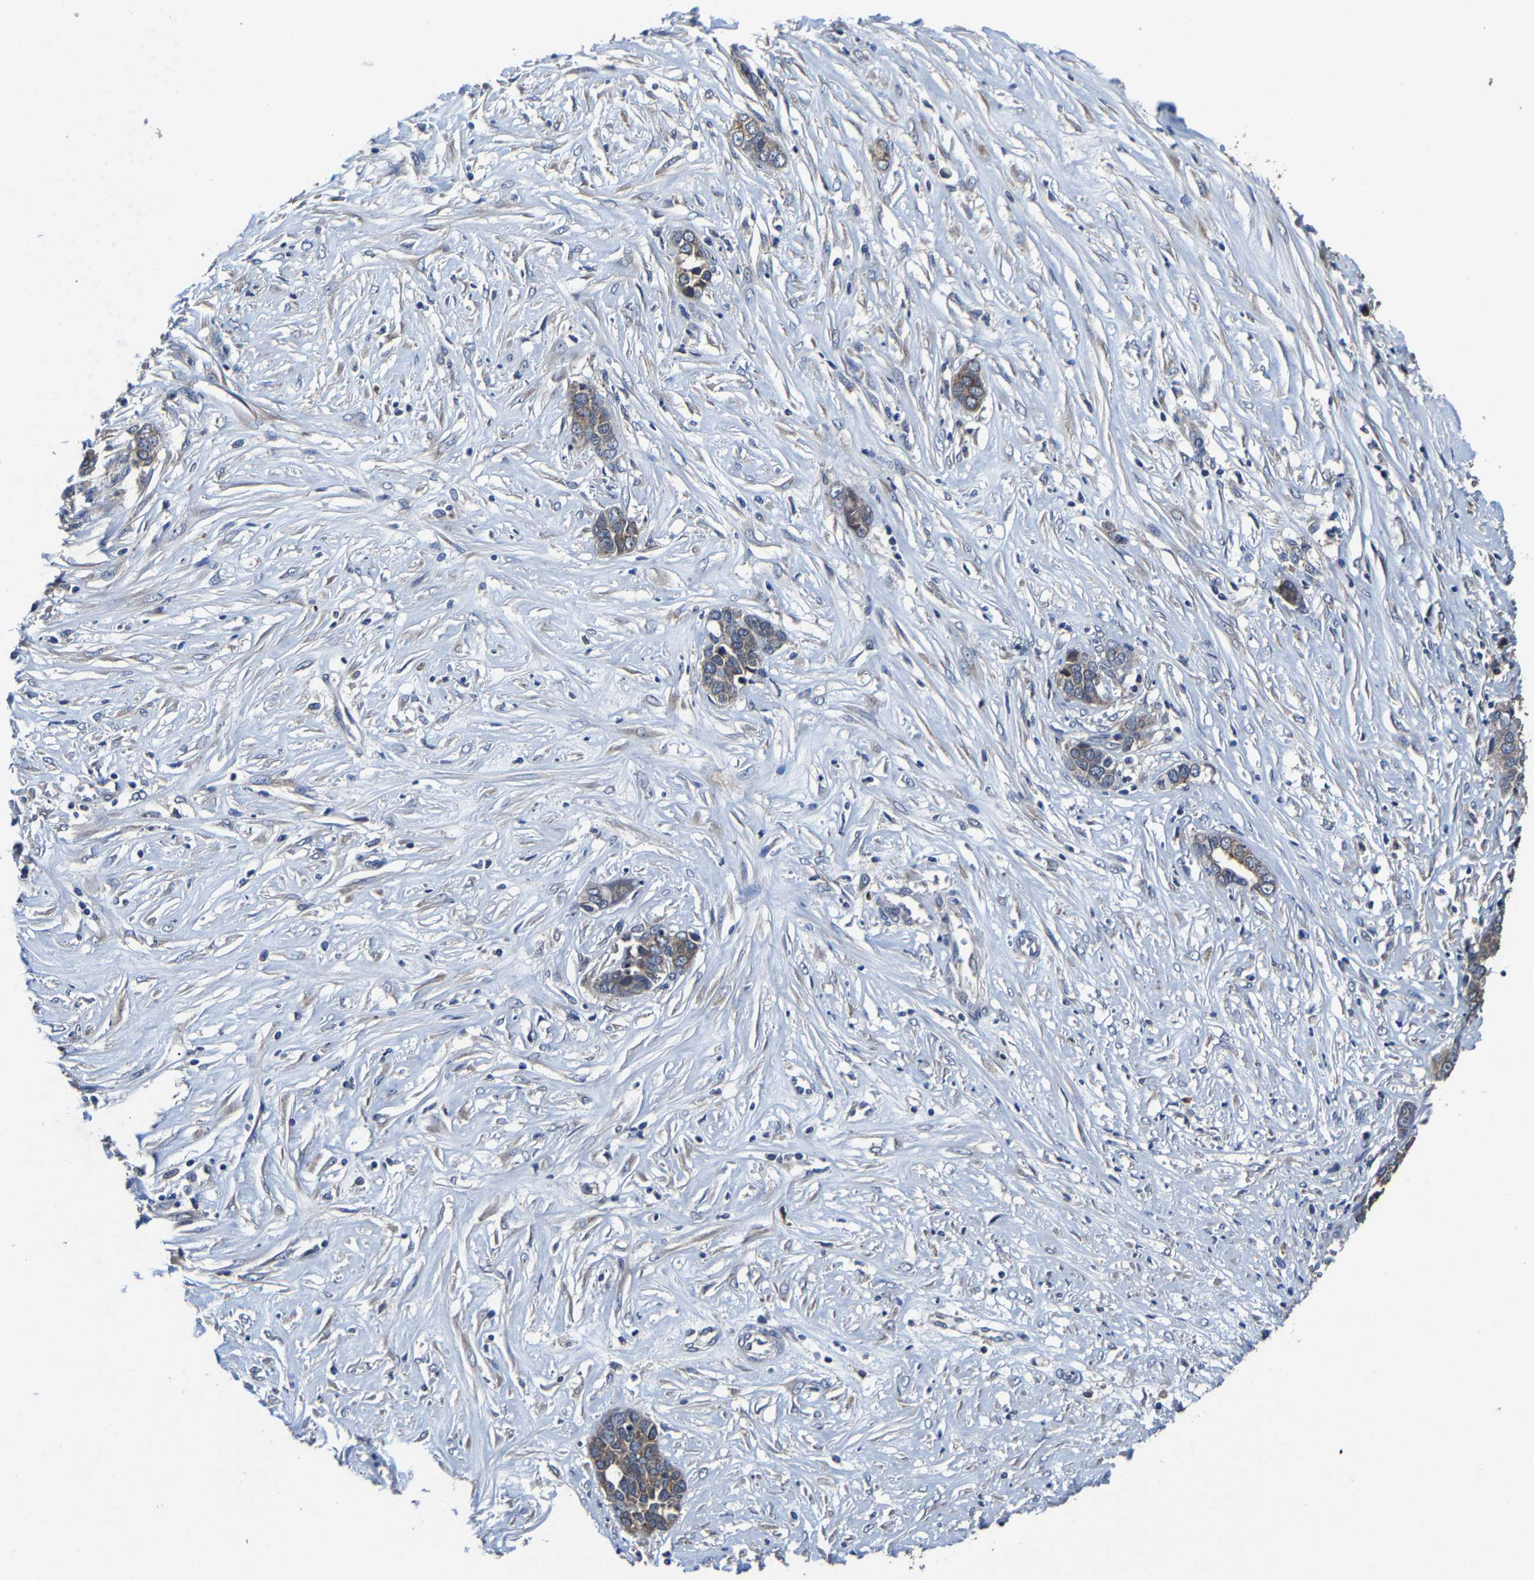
{"staining": {"intensity": "moderate", "quantity": "25%-75%", "location": "cytoplasmic/membranous"}, "tissue": "ovarian cancer", "cell_type": "Tumor cells", "image_type": "cancer", "snomed": [{"axis": "morphology", "description": "Cystadenocarcinoma, serous, NOS"}, {"axis": "topography", "description": "Ovary"}], "caption": "Serous cystadenocarcinoma (ovarian) stained with IHC displays moderate cytoplasmic/membranous staining in about 25%-75% of tumor cells. Immunohistochemistry stains the protein in brown and the nuclei are stained blue.", "gene": "EBAG9", "patient": {"sex": "female", "age": 44}}